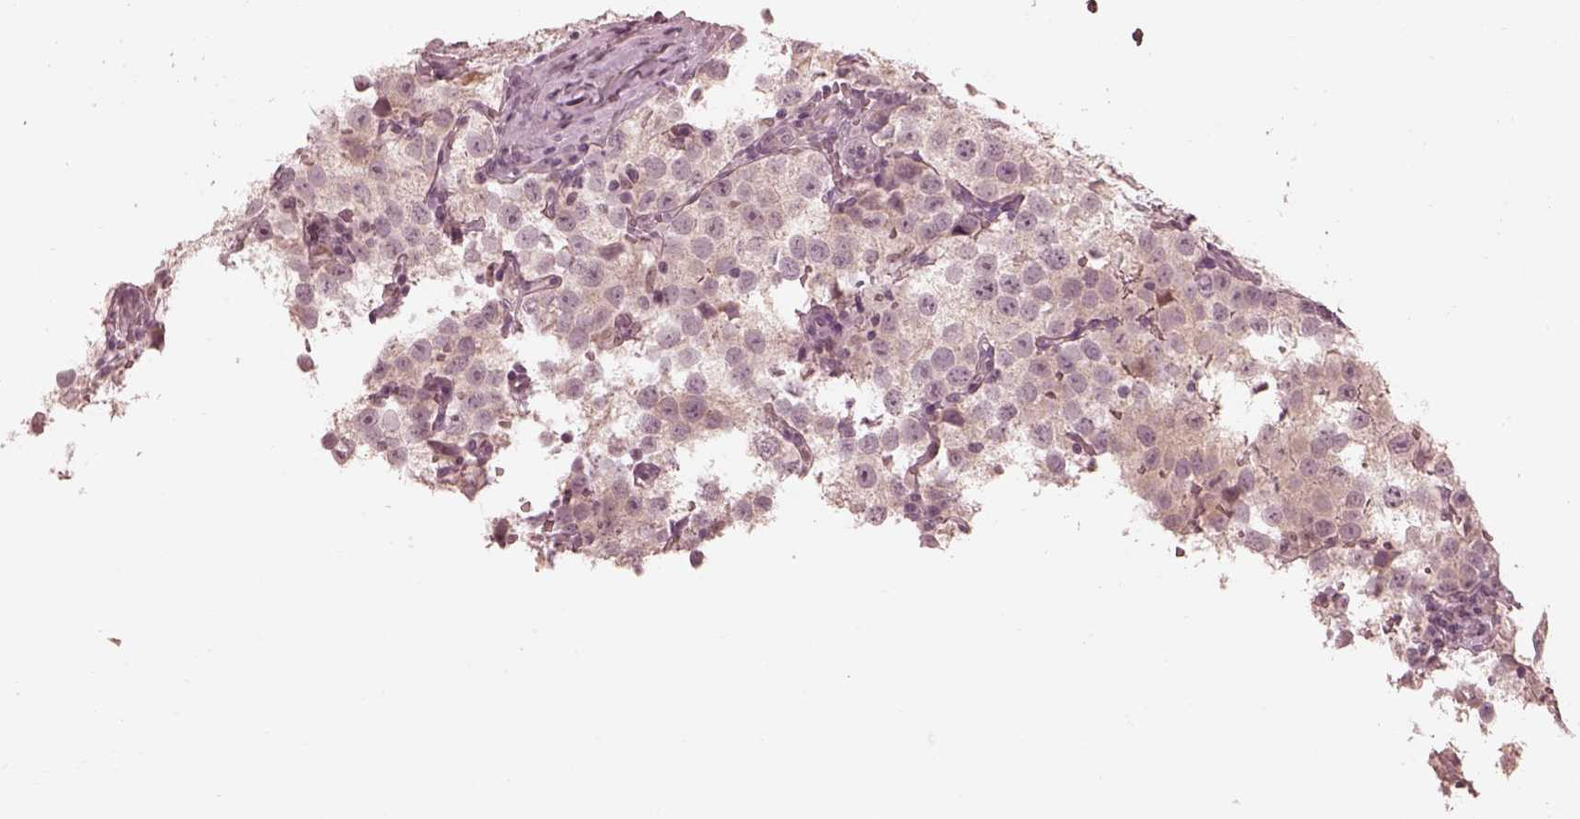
{"staining": {"intensity": "negative", "quantity": "none", "location": "none"}, "tissue": "testis cancer", "cell_type": "Tumor cells", "image_type": "cancer", "snomed": [{"axis": "morphology", "description": "Seminoma, NOS"}, {"axis": "topography", "description": "Testis"}], "caption": "The histopathology image demonstrates no staining of tumor cells in testis seminoma. Brightfield microscopy of immunohistochemistry stained with DAB (3,3'-diaminobenzidine) (brown) and hematoxylin (blue), captured at high magnification.", "gene": "IQCG", "patient": {"sex": "male", "age": 37}}